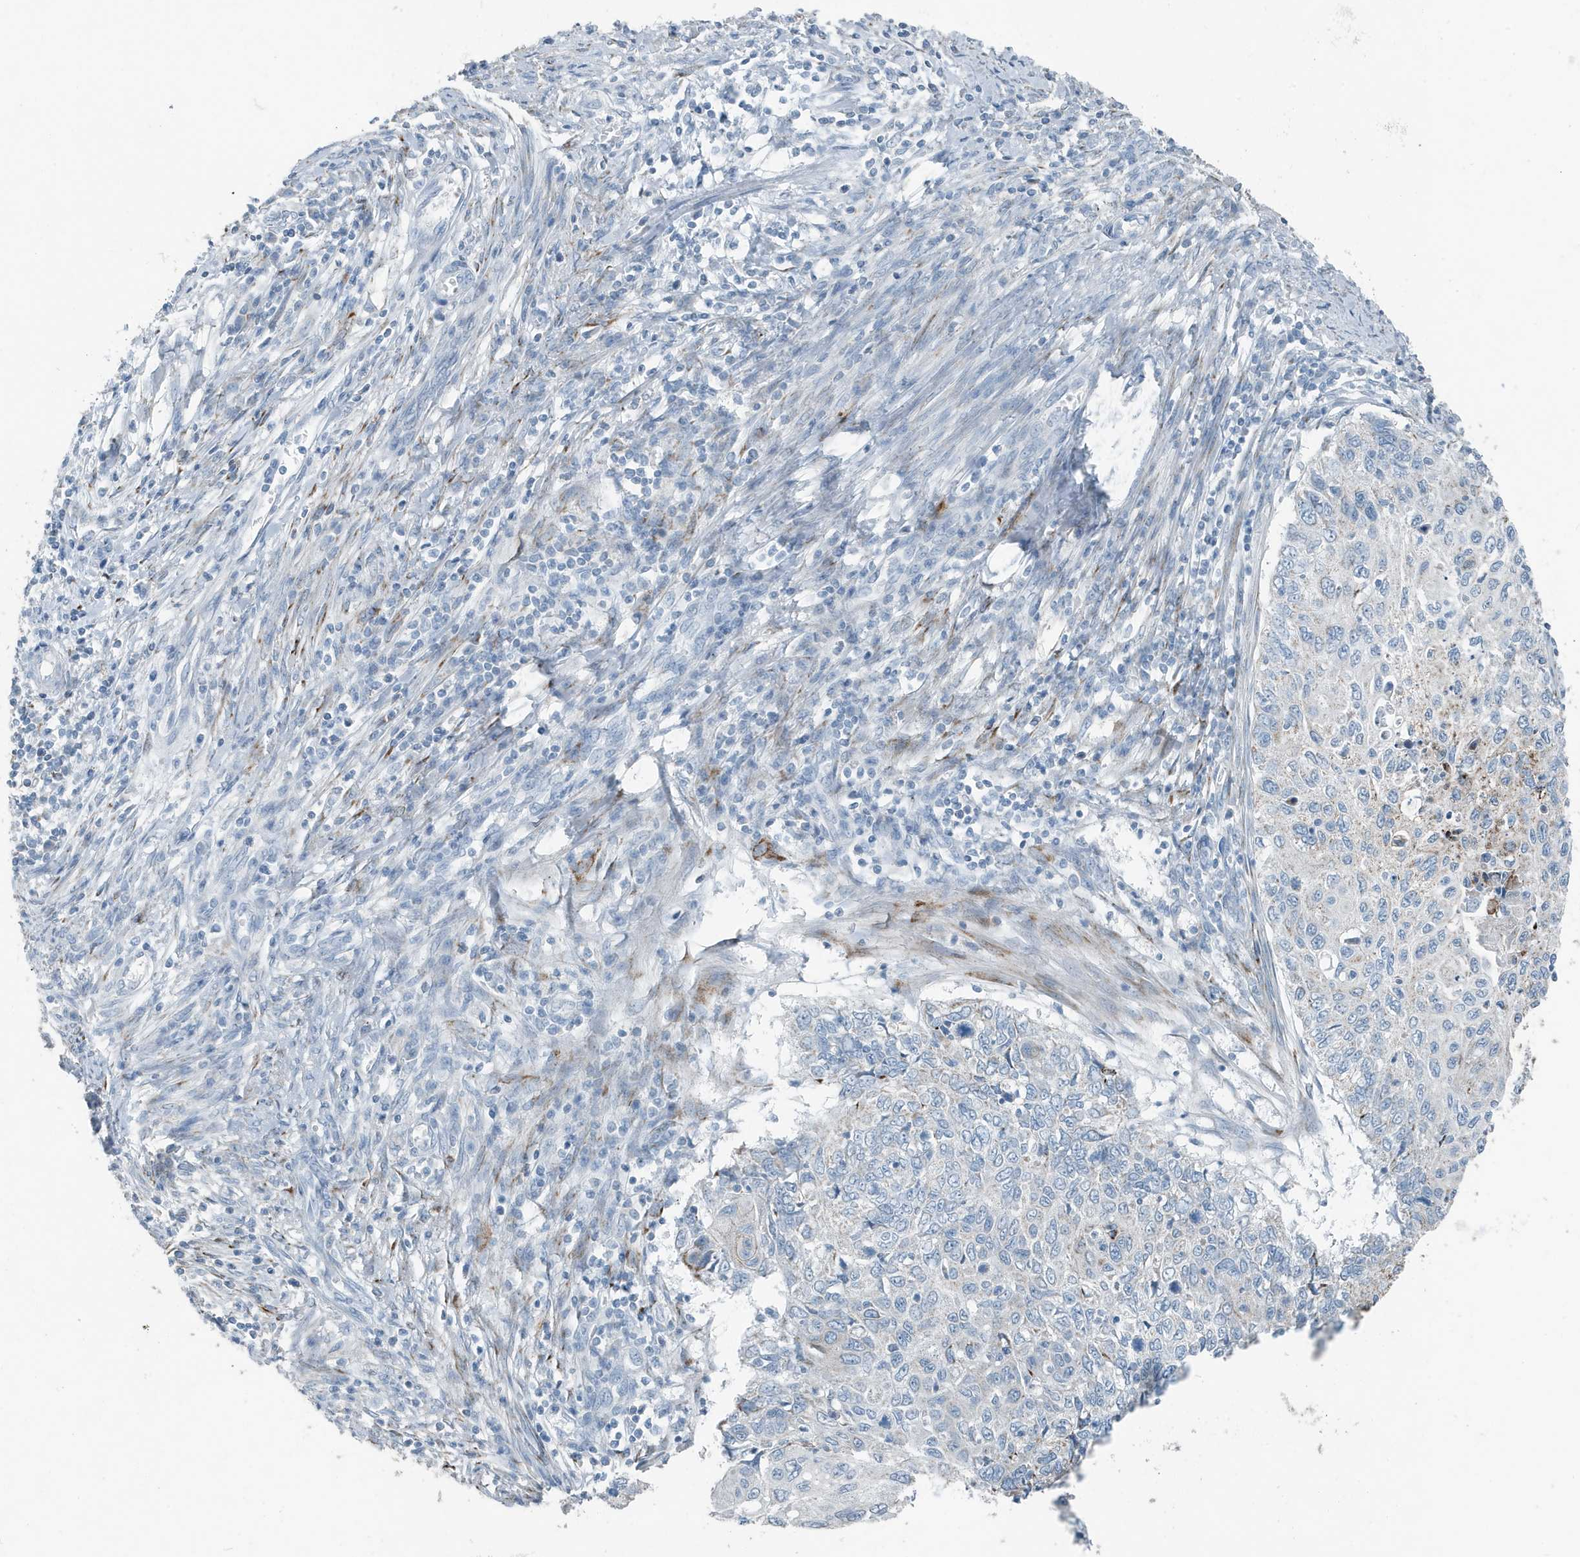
{"staining": {"intensity": "moderate", "quantity": "<25%", "location": "cytoplasmic/membranous"}, "tissue": "cervical cancer", "cell_type": "Tumor cells", "image_type": "cancer", "snomed": [{"axis": "morphology", "description": "Squamous cell carcinoma, NOS"}, {"axis": "topography", "description": "Cervix"}], "caption": "There is low levels of moderate cytoplasmic/membranous positivity in tumor cells of squamous cell carcinoma (cervical), as demonstrated by immunohistochemical staining (brown color).", "gene": "FAM162A", "patient": {"sex": "female", "age": 70}}